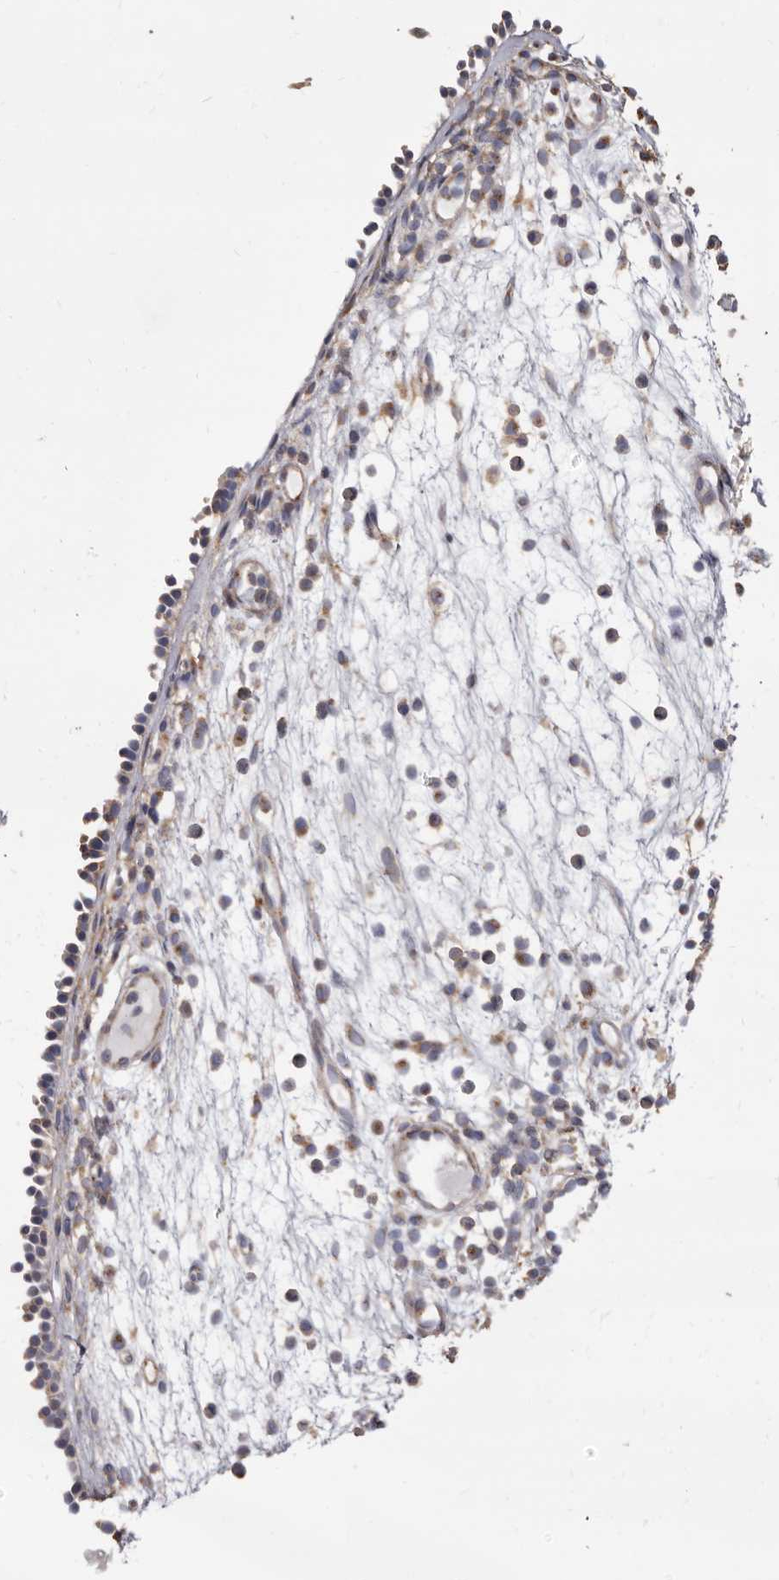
{"staining": {"intensity": "moderate", "quantity": ">75%", "location": "cytoplasmic/membranous"}, "tissue": "nasopharynx", "cell_type": "Respiratory epithelial cells", "image_type": "normal", "snomed": [{"axis": "morphology", "description": "Normal tissue, NOS"}, {"axis": "morphology", "description": "Inflammation, NOS"}, {"axis": "morphology", "description": "Malignant melanoma, Metastatic site"}, {"axis": "topography", "description": "Nasopharynx"}], "caption": "Nasopharynx stained with DAB (3,3'-diaminobenzidine) IHC reveals medium levels of moderate cytoplasmic/membranous expression in approximately >75% of respiratory epithelial cells. (IHC, brightfield microscopy, high magnification).", "gene": "COQ8B", "patient": {"sex": "male", "age": 70}}